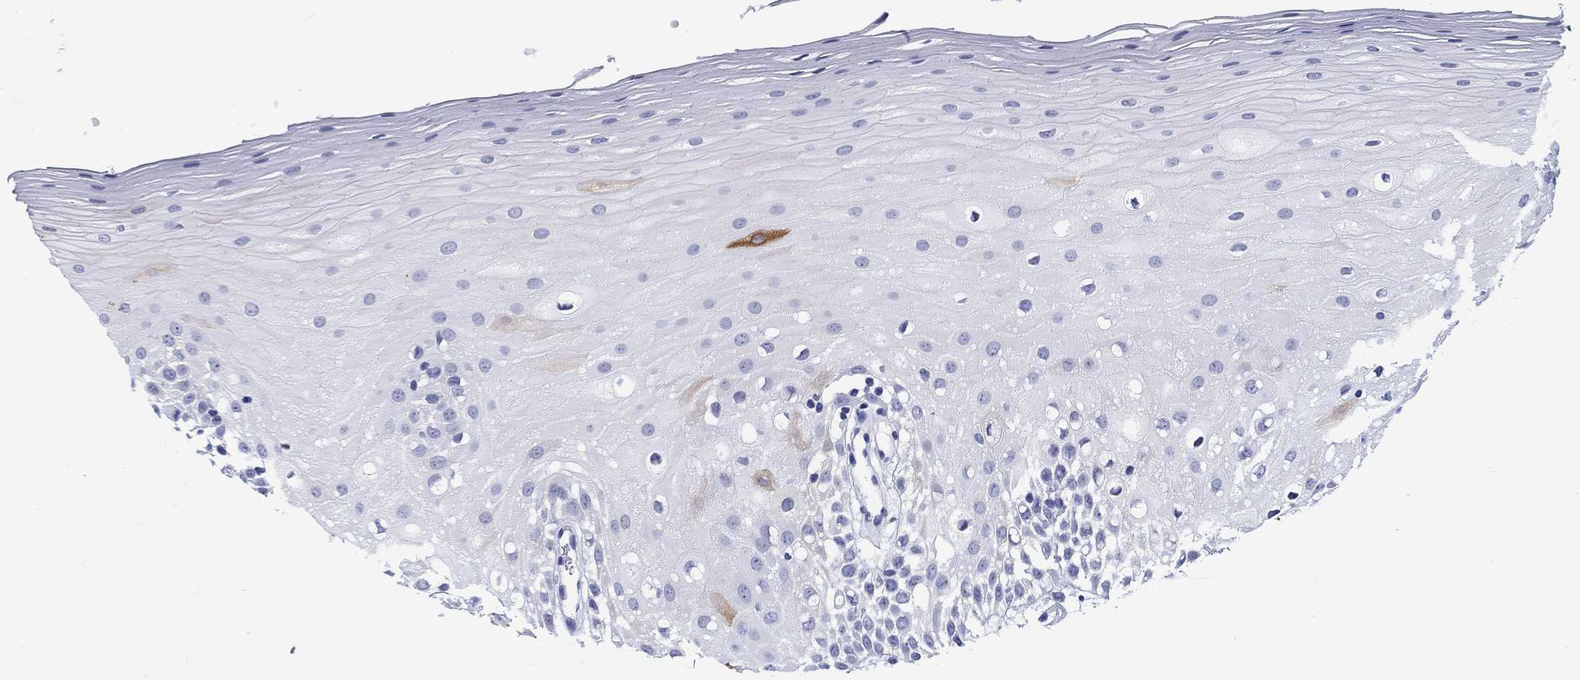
{"staining": {"intensity": "strong", "quantity": "<25%", "location": "cytoplasmic/membranous"}, "tissue": "oral mucosa", "cell_type": "Squamous epithelial cells", "image_type": "normal", "snomed": [{"axis": "morphology", "description": "Normal tissue, NOS"}, {"axis": "morphology", "description": "Squamous cell carcinoma, NOS"}, {"axis": "topography", "description": "Oral tissue"}, {"axis": "topography", "description": "Head-Neck"}], "caption": "Squamous epithelial cells exhibit medium levels of strong cytoplasmic/membranous expression in approximately <25% of cells in normal human oral mucosa.", "gene": "KRT76", "patient": {"sex": "female", "age": 75}}